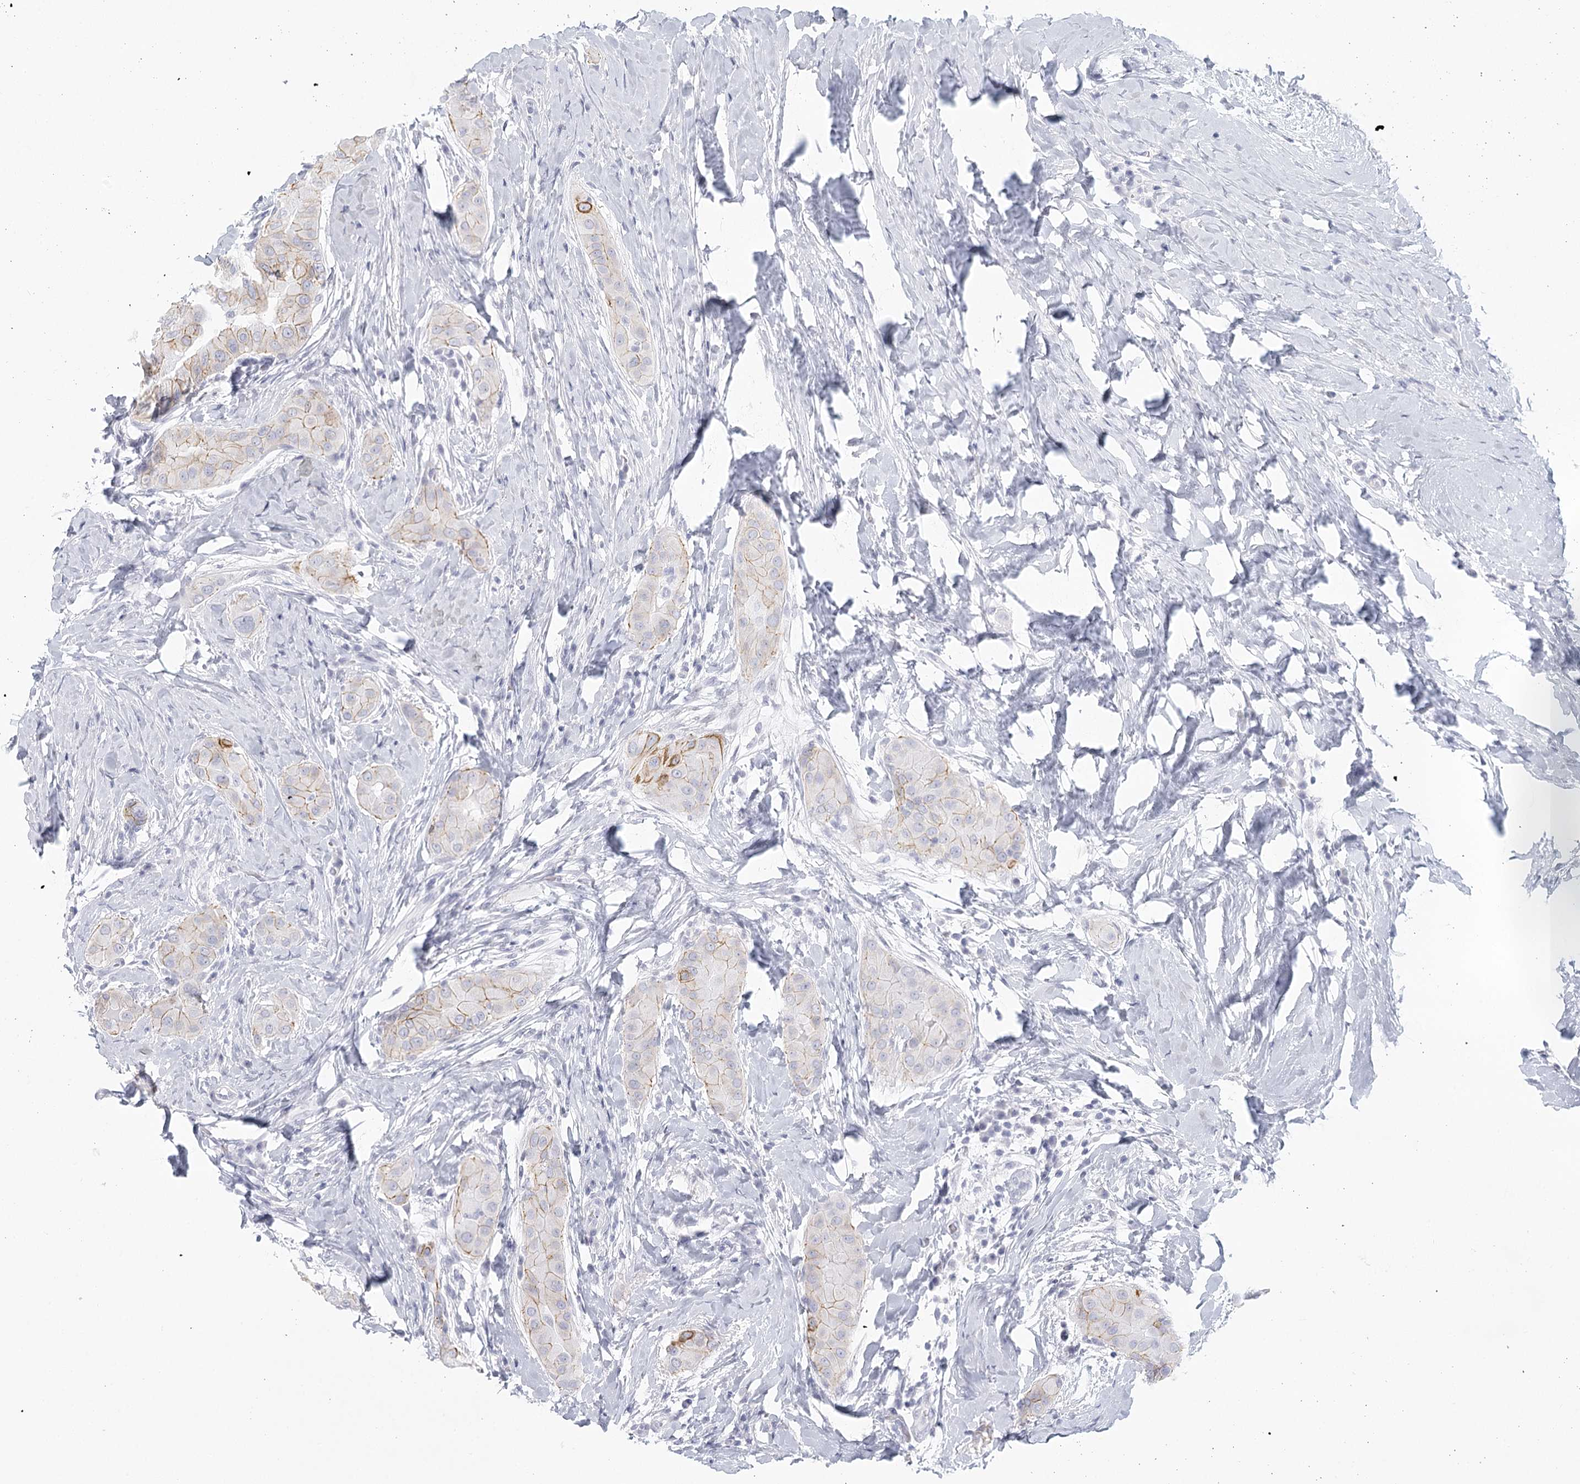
{"staining": {"intensity": "moderate", "quantity": "<25%", "location": "cytoplasmic/membranous"}, "tissue": "thyroid cancer", "cell_type": "Tumor cells", "image_type": "cancer", "snomed": [{"axis": "morphology", "description": "Papillary adenocarcinoma, NOS"}, {"axis": "topography", "description": "Thyroid gland"}], "caption": "The immunohistochemical stain shows moderate cytoplasmic/membranous positivity in tumor cells of thyroid cancer (papillary adenocarcinoma) tissue.", "gene": "WNT8B", "patient": {"sex": "male", "age": 33}}